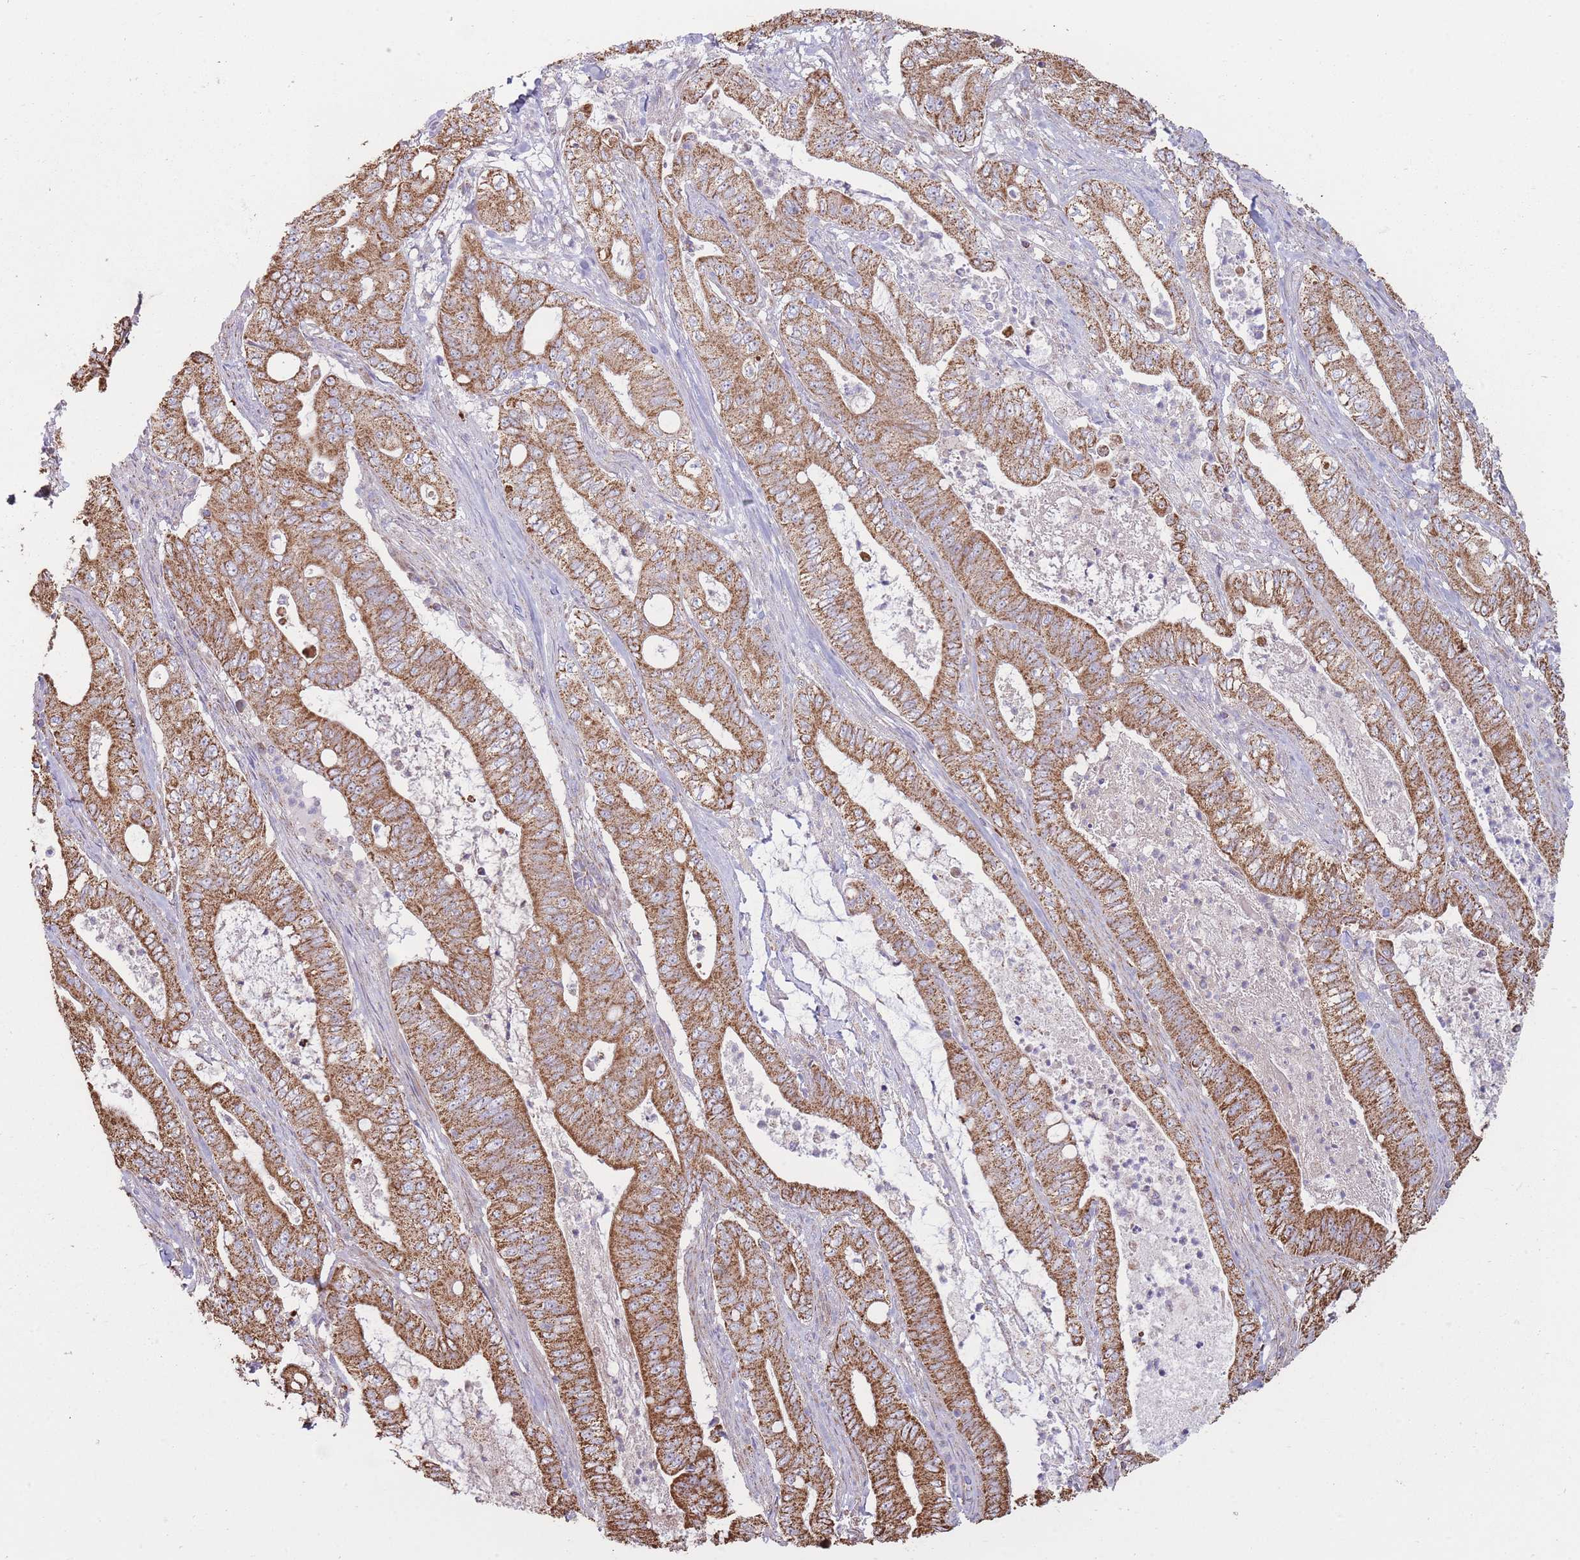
{"staining": {"intensity": "strong", "quantity": ">75%", "location": "cytoplasmic/membranous"}, "tissue": "pancreatic cancer", "cell_type": "Tumor cells", "image_type": "cancer", "snomed": [{"axis": "morphology", "description": "Adenocarcinoma, NOS"}, {"axis": "topography", "description": "Pancreas"}], "caption": "Immunohistochemical staining of pancreatic adenocarcinoma exhibits high levels of strong cytoplasmic/membranous positivity in about >75% of tumor cells. (DAB = brown stain, brightfield microscopy at high magnification).", "gene": "KIF16B", "patient": {"sex": "male", "age": 71}}